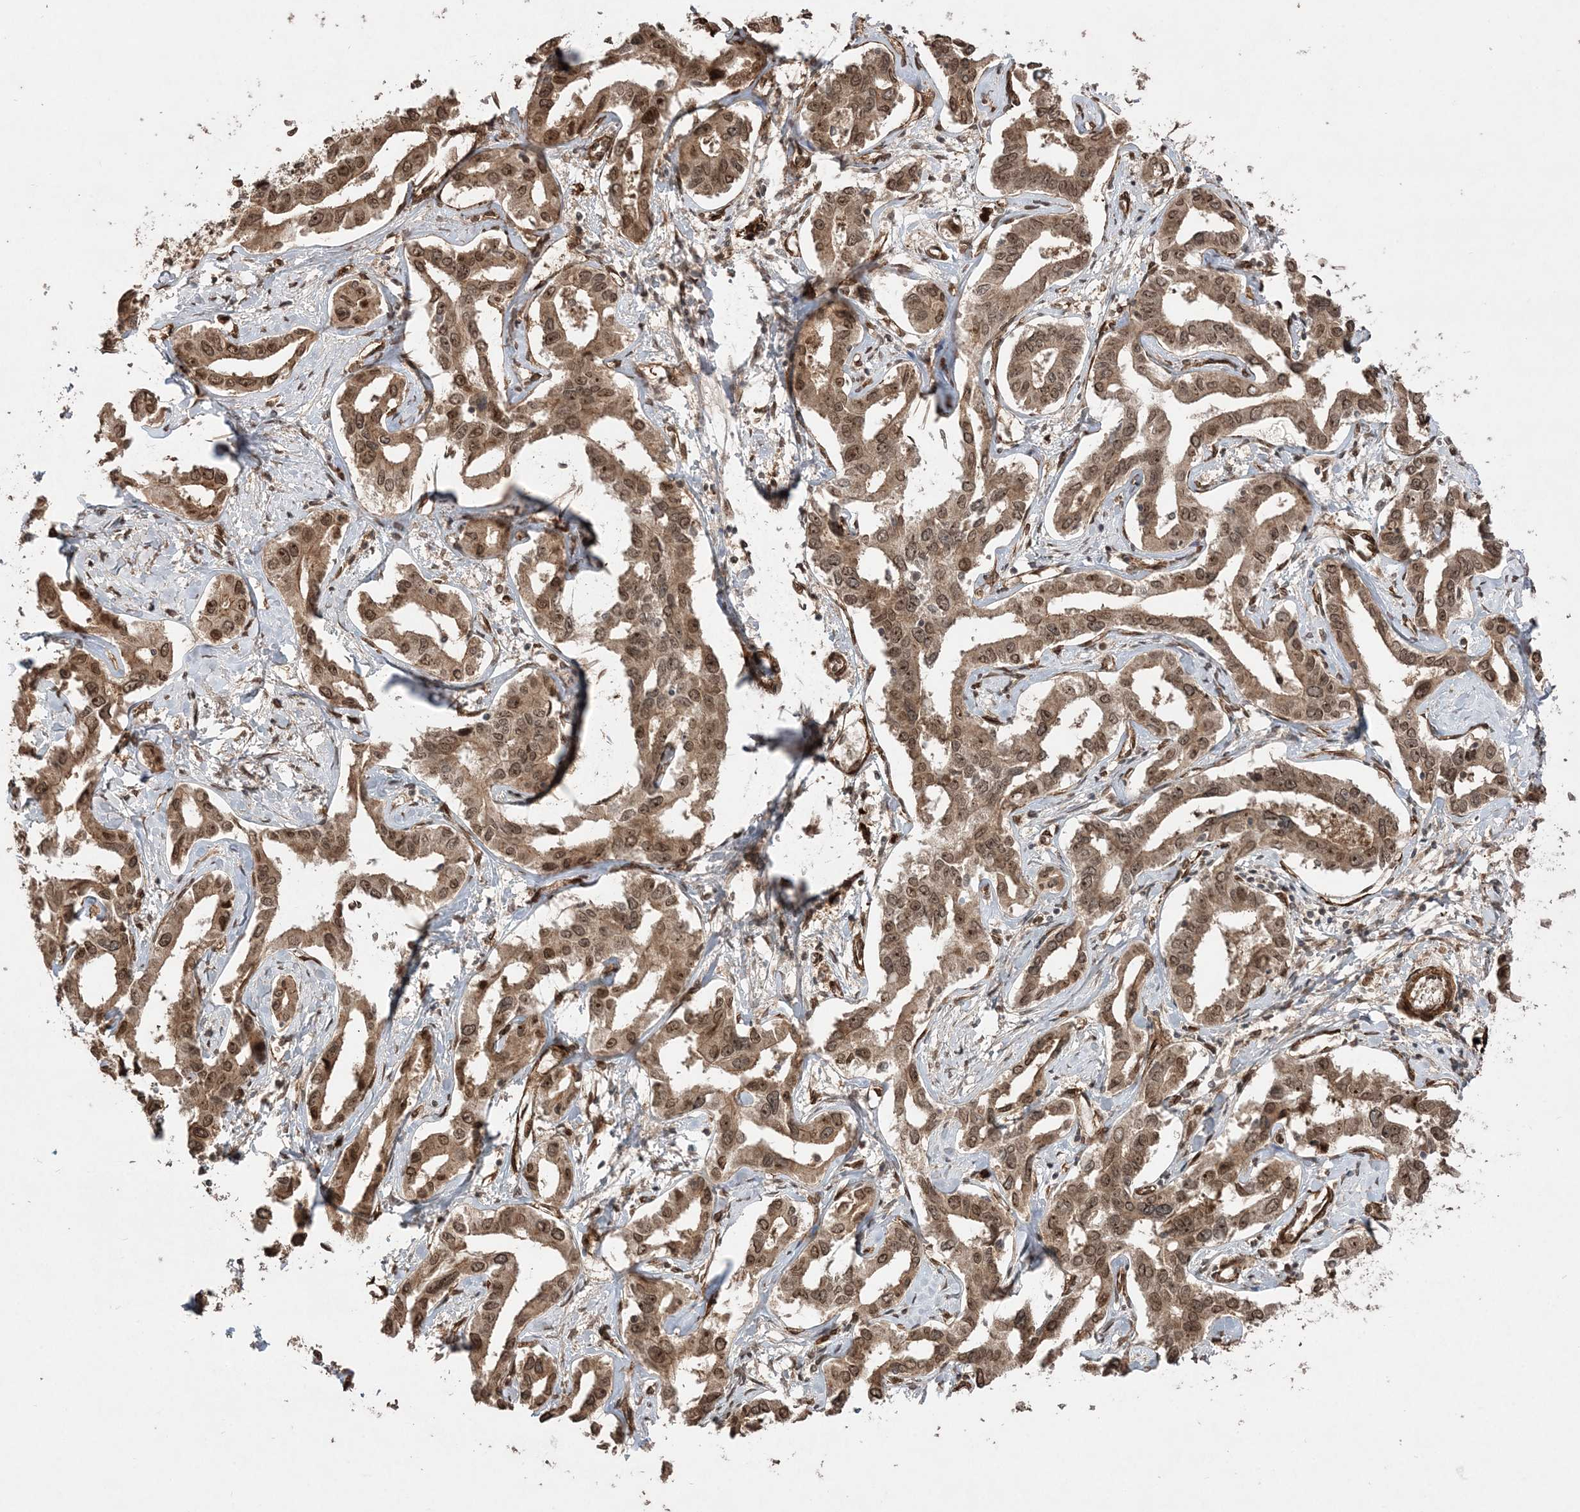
{"staining": {"intensity": "moderate", "quantity": ">75%", "location": "cytoplasmic/membranous,nuclear"}, "tissue": "liver cancer", "cell_type": "Tumor cells", "image_type": "cancer", "snomed": [{"axis": "morphology", "description": "Cholangiocarcinoma"}, {"axis": "topography", "description": "Liver"}], "caption": "Immunohistochemistry micrograph of neoplastic tissue: liver cancer stained using IHC exhibits medium levels of moderate protein expression localized specifically in the cytoplasmic/membranous and nuclear of tumor cells, appearing as a cytoplasmic/membranous and nuclear brown color.", "gene": "ETAA1", "patient": {"sex": "male", "age": 59}}